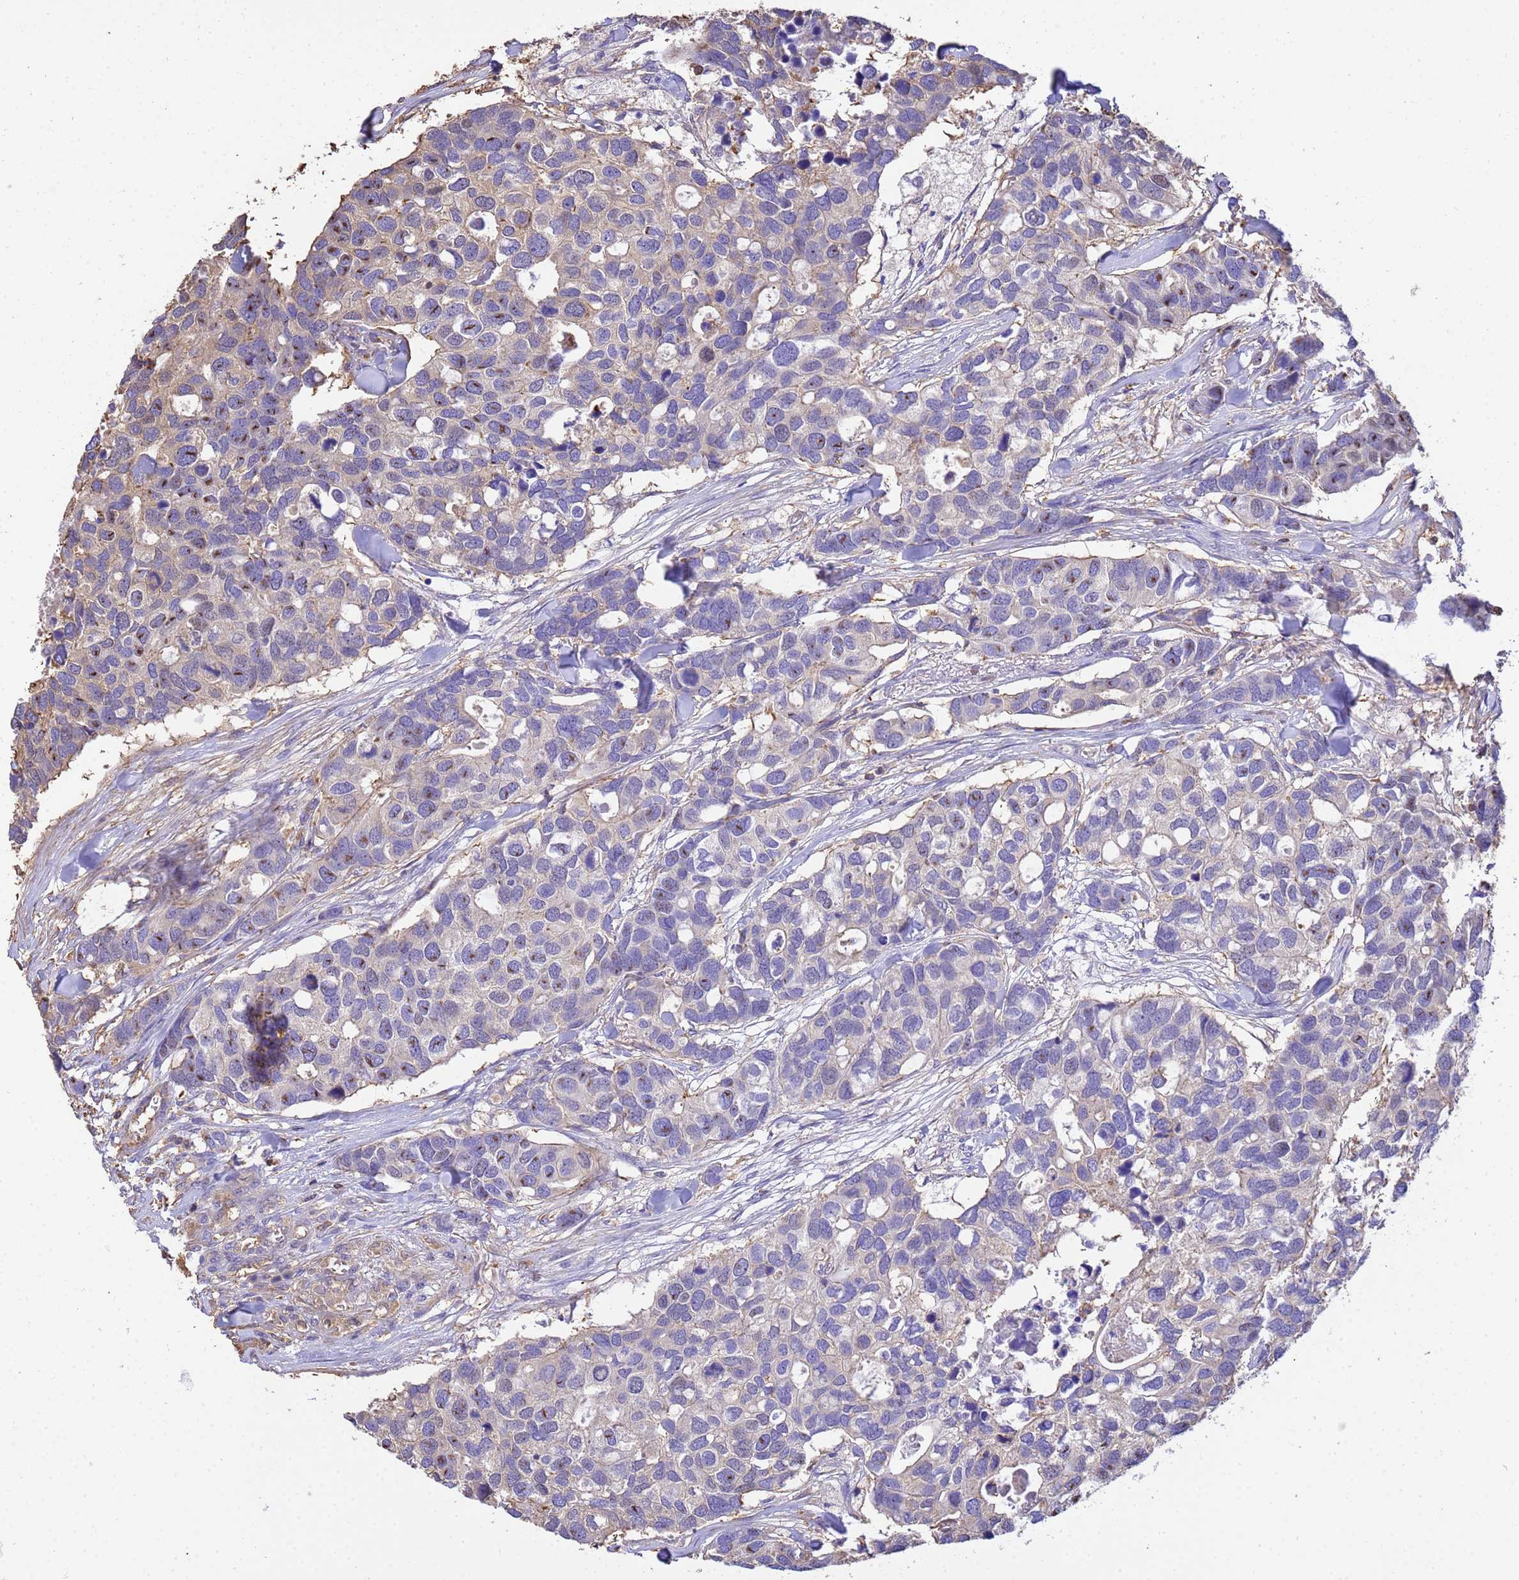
{"staining": {"intensity": "weak", "quantity": "<25%", "location": "cytoplasmic/membranous"}, "tissue": "breast cancer", "cell_type": "Tumor cells", "image_type": "cancer", "snomed": [{"axis": "morphology", "description": "Duct carcinoma"}, {"axis": "topography", "description": "Breast"}], "caption": "Immunohistochemistry (IHC) image of neoplastic tissue: breast infiltrating ductal carcinoma stained with DAB exhibits no significant protein staining in tumor cells. (DAB IHC with hematoxylin counter stain).", "gene": "WDR64", "patient": {"sex": "female", "age": 83}}